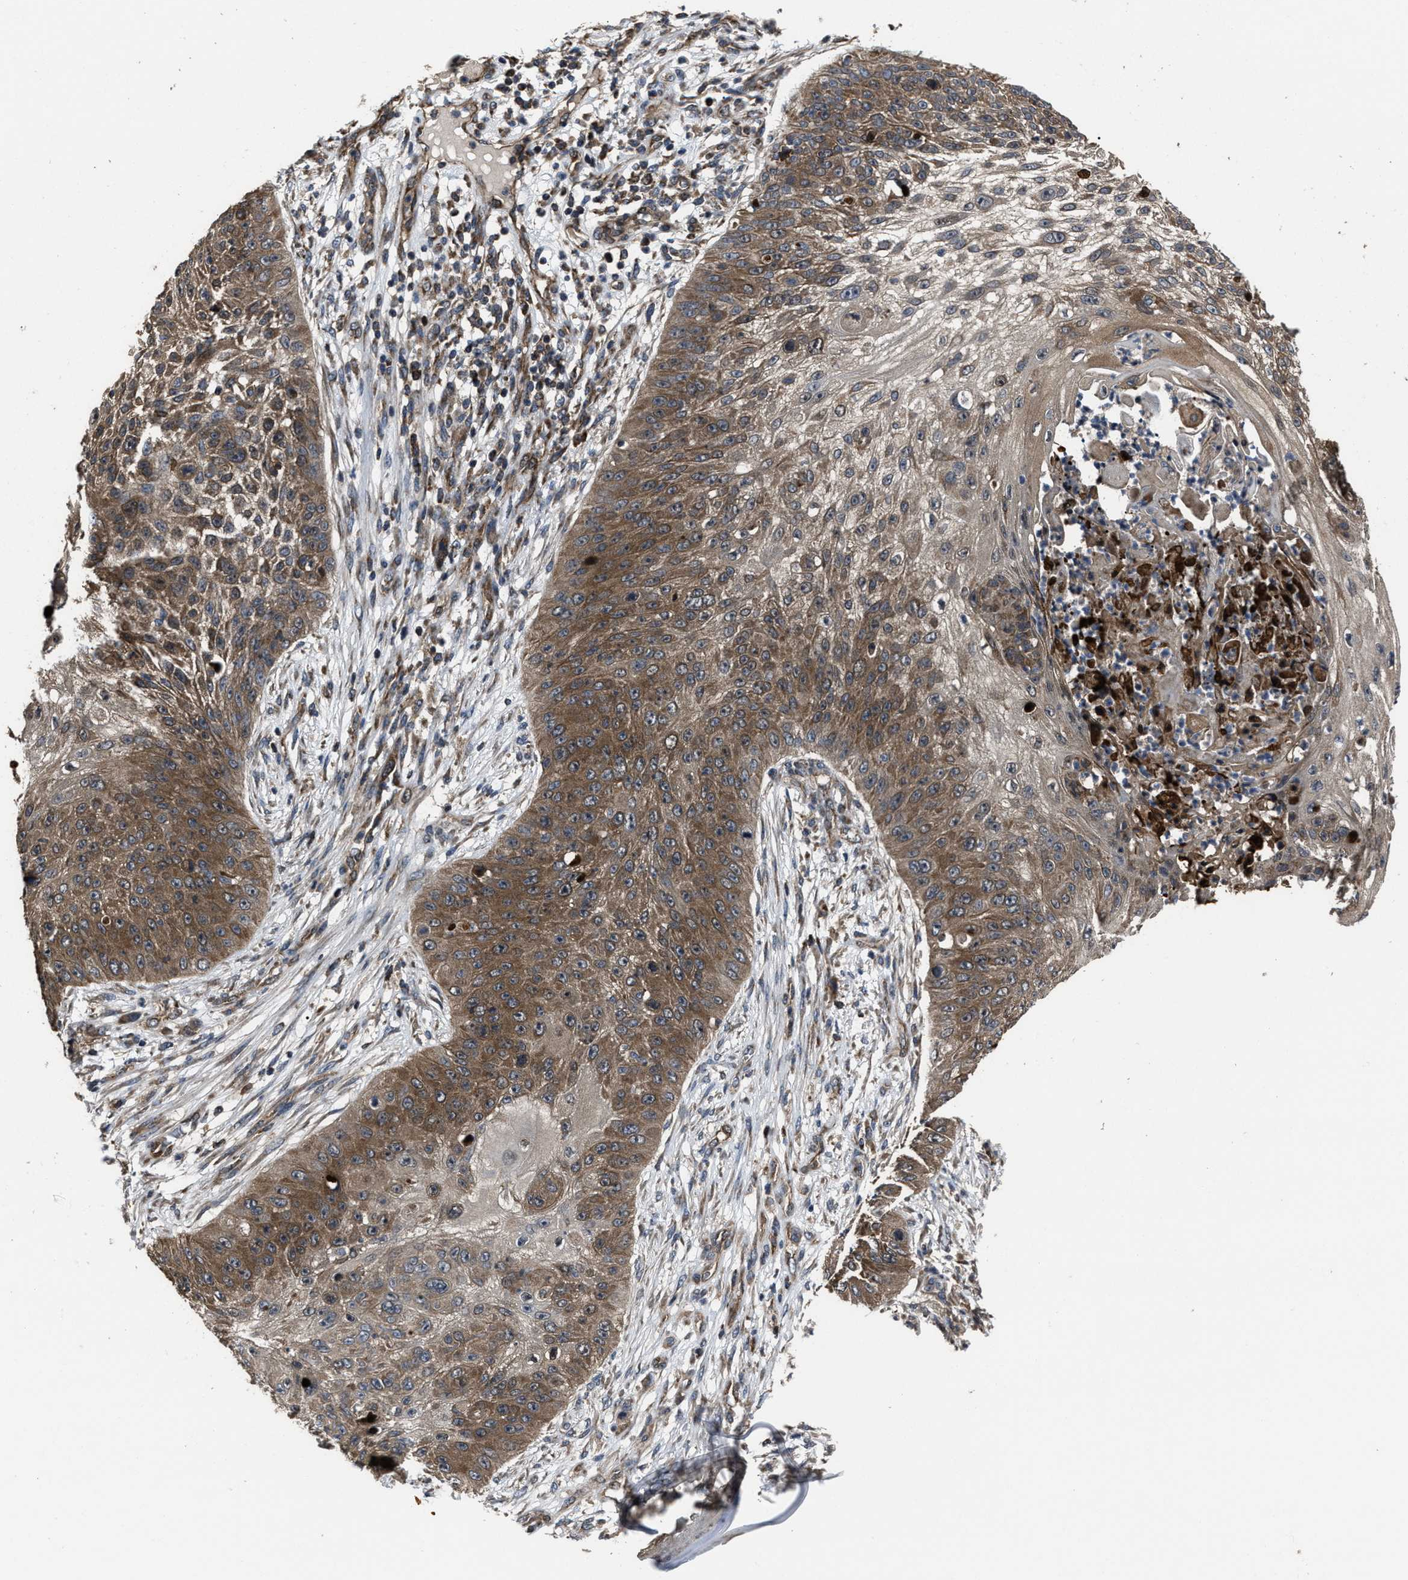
{"staining": {"intensity": "moderate", "quantity": ">75%", "location": "cytoplasmic/membranous"}, "tissue": "skin cancer", "cell_type": "Tumor cells", "image_type": "cancer", "snomed": [{"axis": "morphology", "description": "Squamous cell carcinoma, NOS"}, {"axis": "topography", "description": "Skin"}], "caption": "The image shows immunohistochemical staining of squamous cell carcinoma (skin). There is moderate cytoplasmic/membranous expression is identified in about >75% of tumor cells.", "gene": "PASK", "patient": {"sex": "female", "age": 80}}